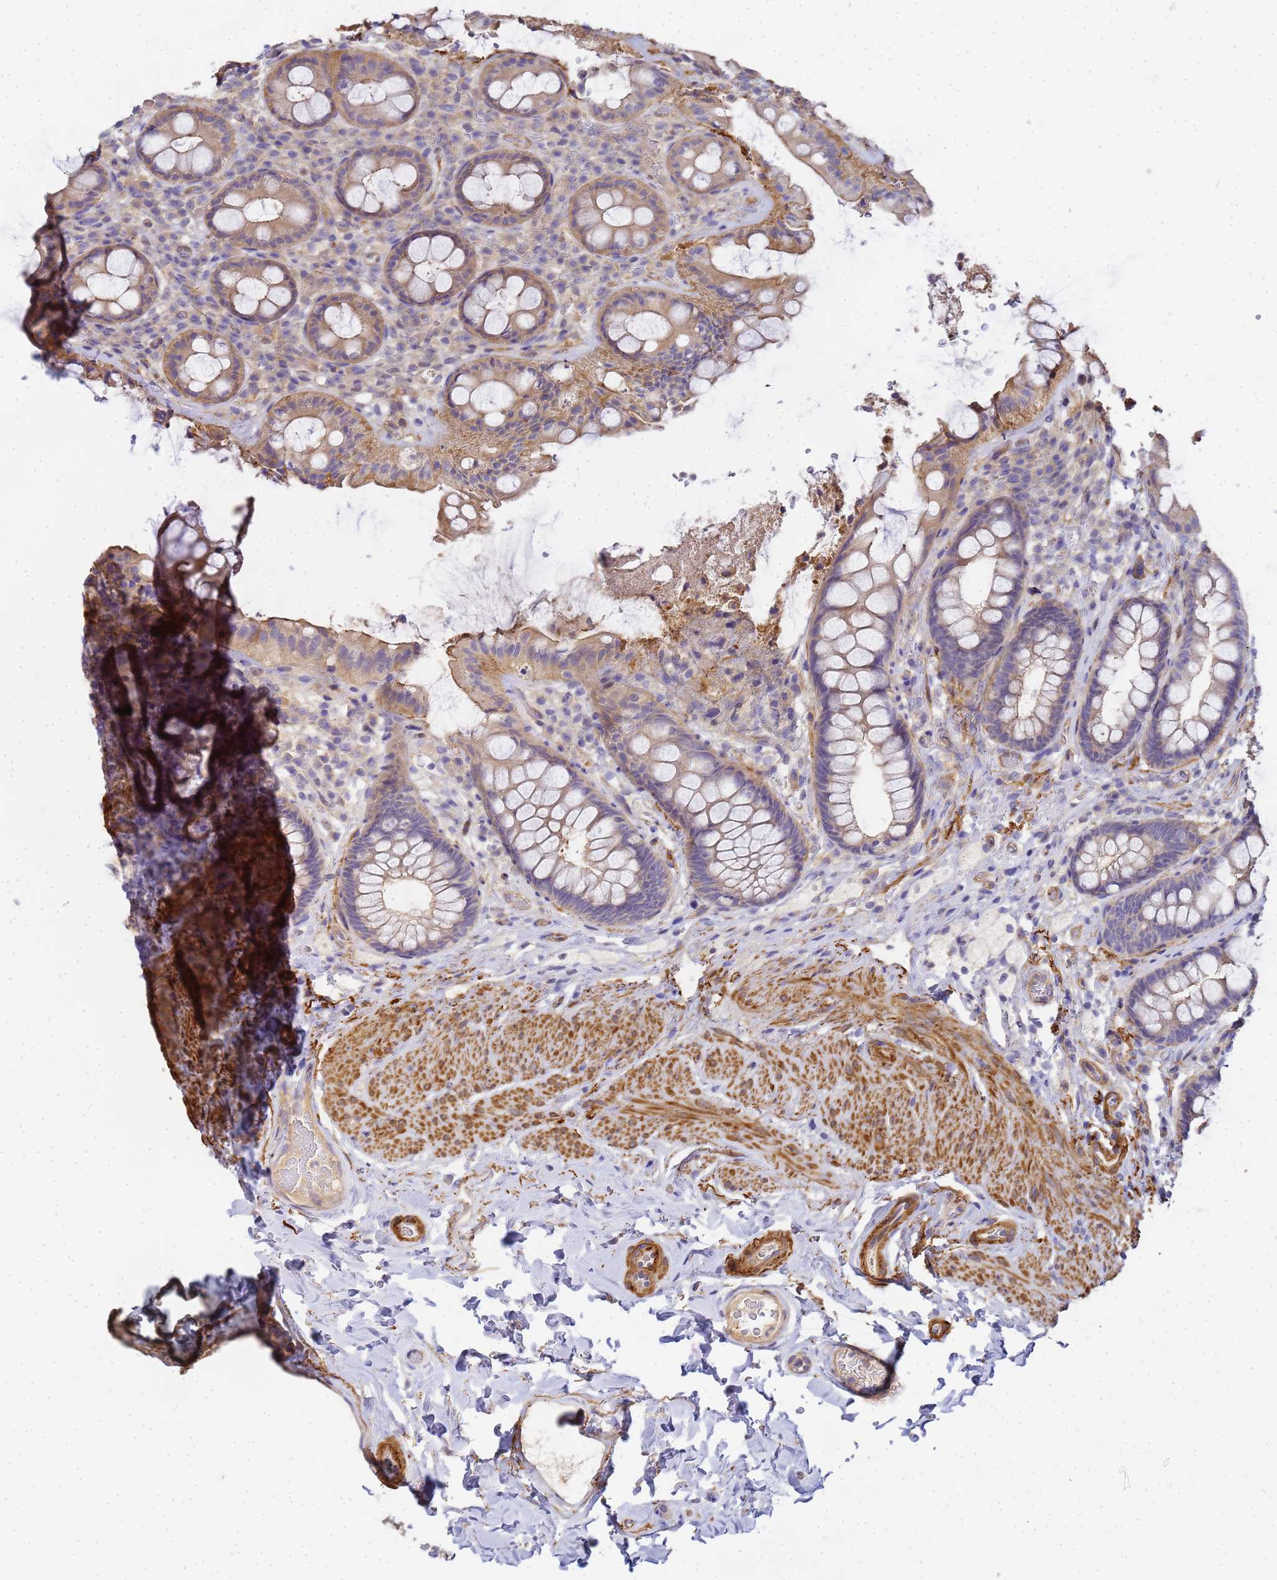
{"staining": {"intensity": "weak", "quantity": "25%-75%", "location": "cytoplasmic/membranous"}, "tissue": "rectum", "cell_type": "Glandular cells", "image_type": "normal", "snomed": [{"axis": "morphology", "description": "Normal tissue, NOS"}, {"axis": "topography", "description": "Rectum"}, {"axis": "topography", "description": "Peripheral nerve tissue"}], "caption": "DAB immunohistochemical staining of benign human rectum exhibits weak cytoplasmic/membranous protein expression in approximately 25%-75% of glandular cells.", "gene": "MYL10", "patient": {"sex": "female", "age": 69}}